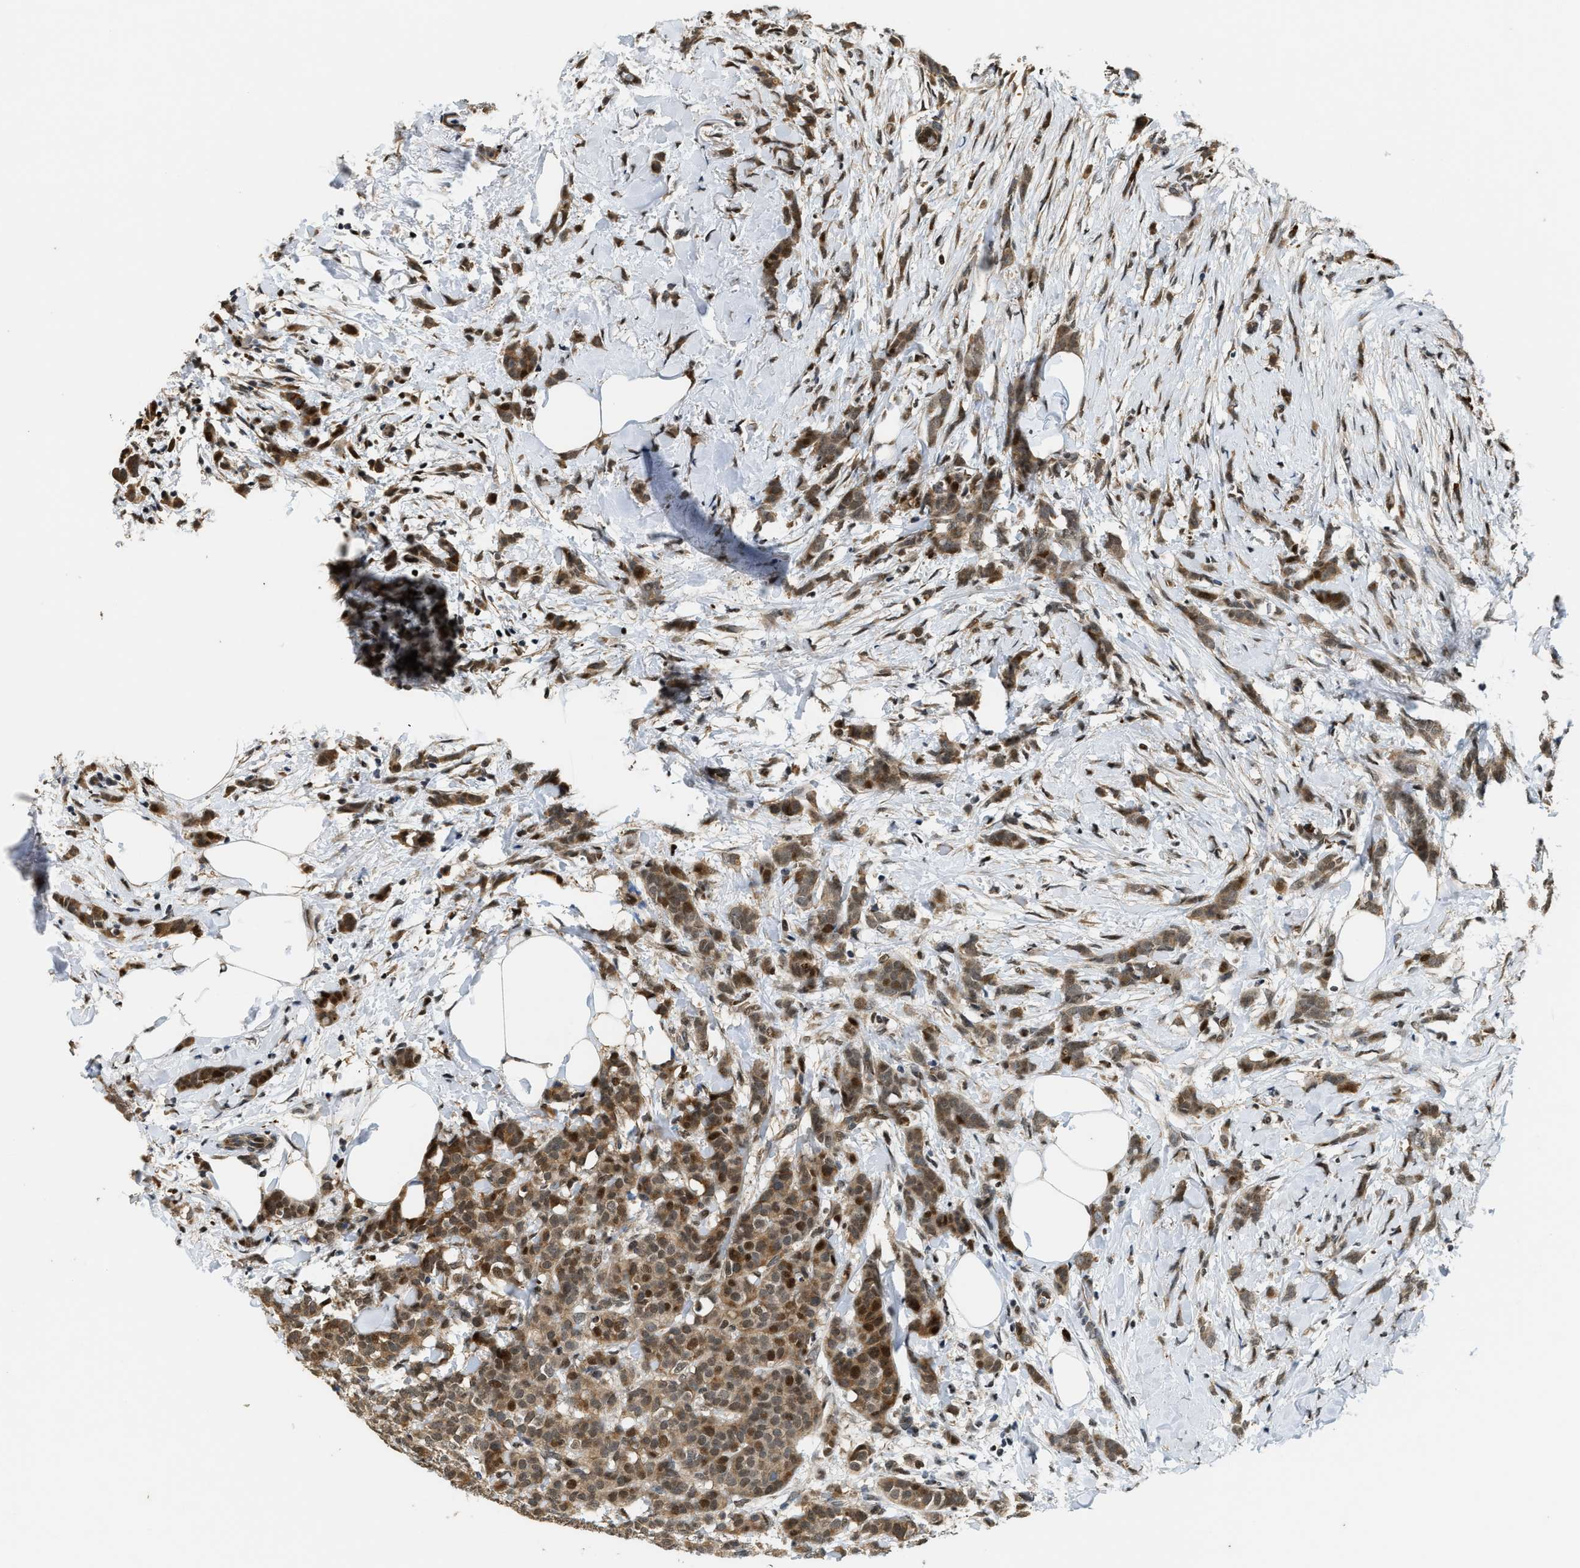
{"staining": {"intensity": "moderate", "quantity": ">75%", "location": "cytoplasmic/membranous,nuclear"}, "tissue": "breast cancer", "cell_type": "Tumor cells", "image_type": "cancer", "snomed": [{"axis": "morphology", "description": "Lobular carcinoma, in situ"}, {"axis": "morphology", "description": "Lobular carcinoma"}, {"axis": "topography", "description": "Breast"}], "caption": "A brown stain highlights moderate cytoplasmic/membranous and nuclear expression of a protein in human lobular carcinoma (breast) tumor cells.", "gene": "SERTAD2", "patient": {"sex": "female", "age": 41}}